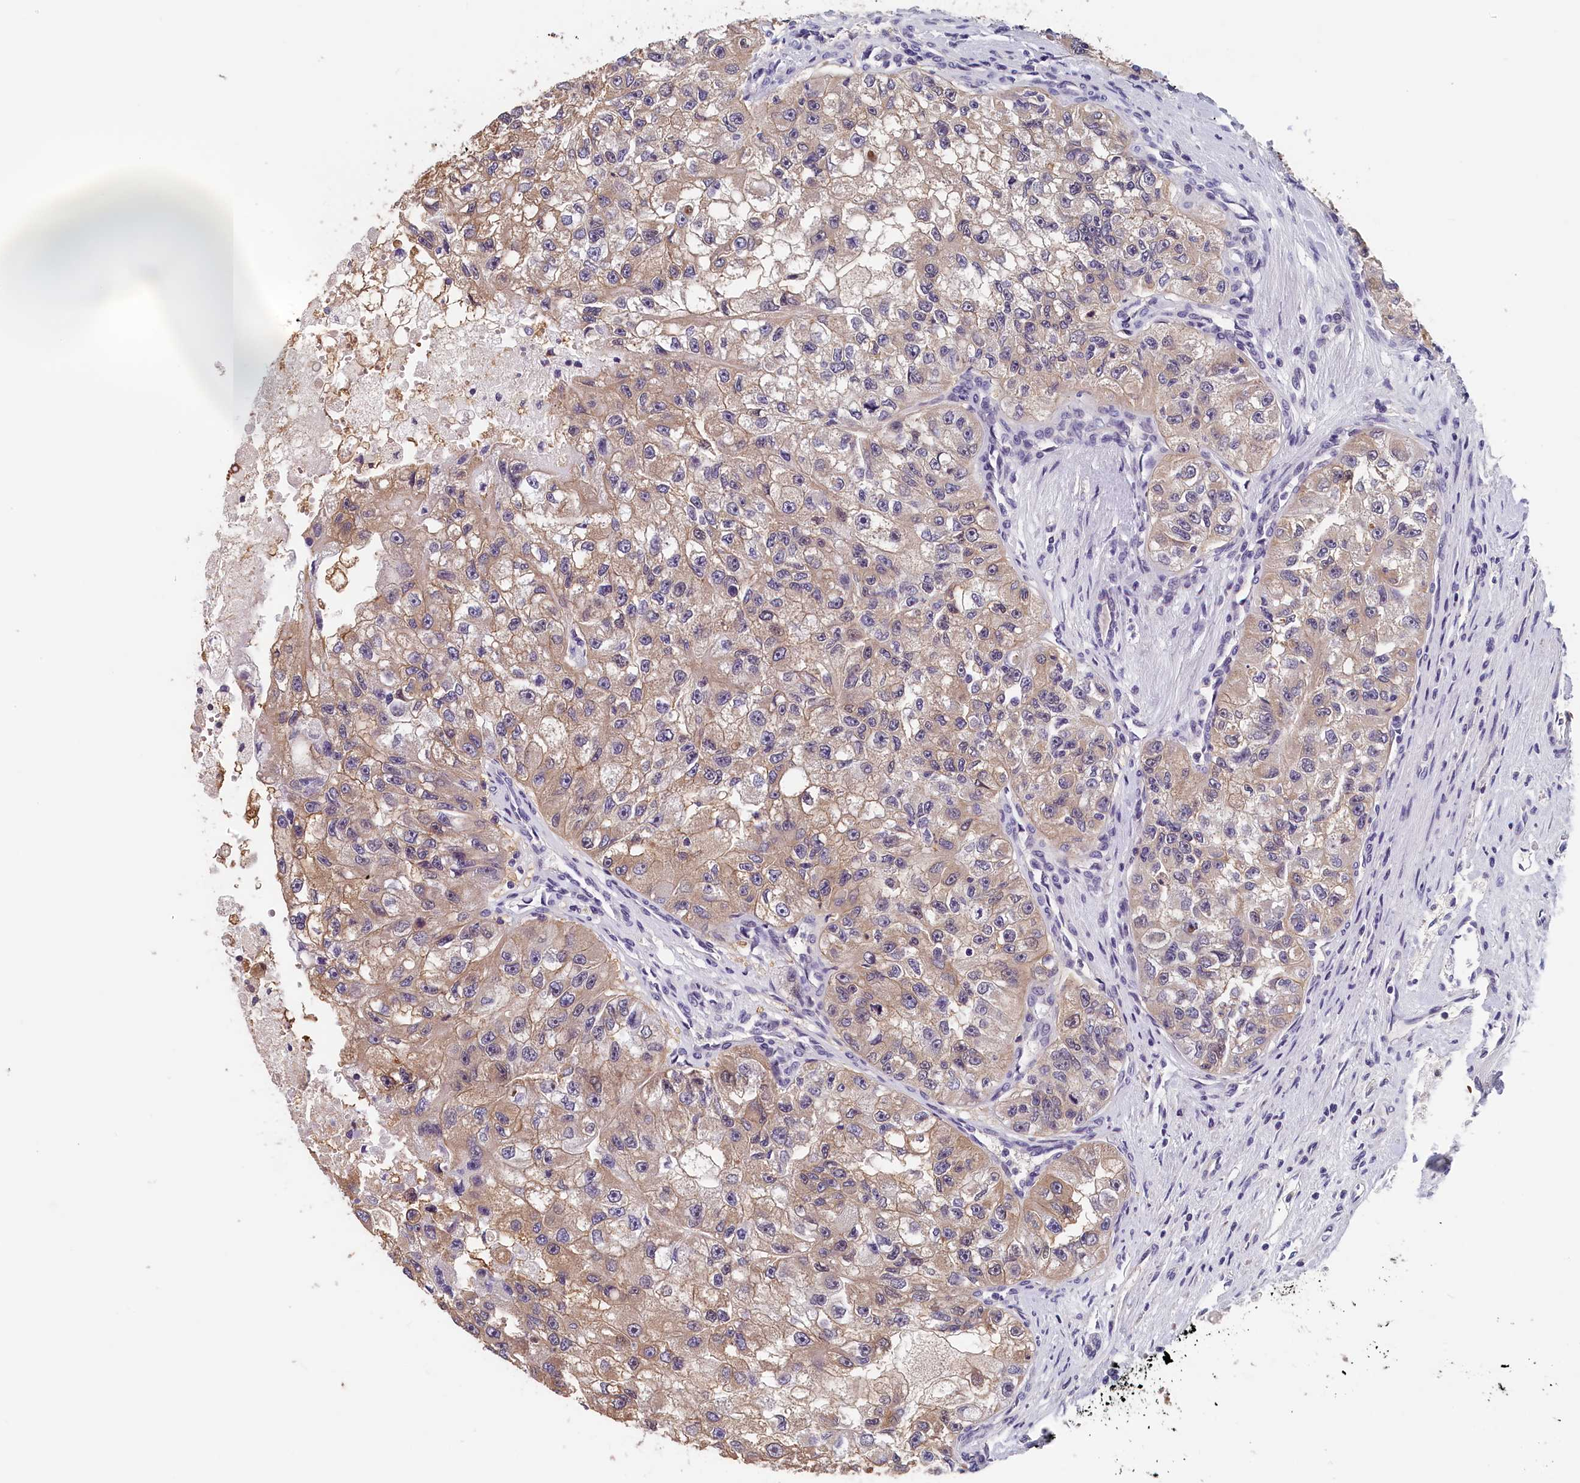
{"staining": {"intensity": "weak", "quantity": "25%-75%", "location": "cytoplasmic/membranous"}, "tissue": "renal cancer", "cell_type": "Tumor cells", "image_type": "cancer", "snomed": [{"axis": "morphology", "description": "Adenocarcinoma, NOS"}, {"axis": "topography", "description": "Kidney"}], "caption": "Human renal adenocarcinoma stained with a protein marker shows weak staining in tumor cells.", "gene": "TMEM116", "patient": {"sex": "male", "age": 63}}